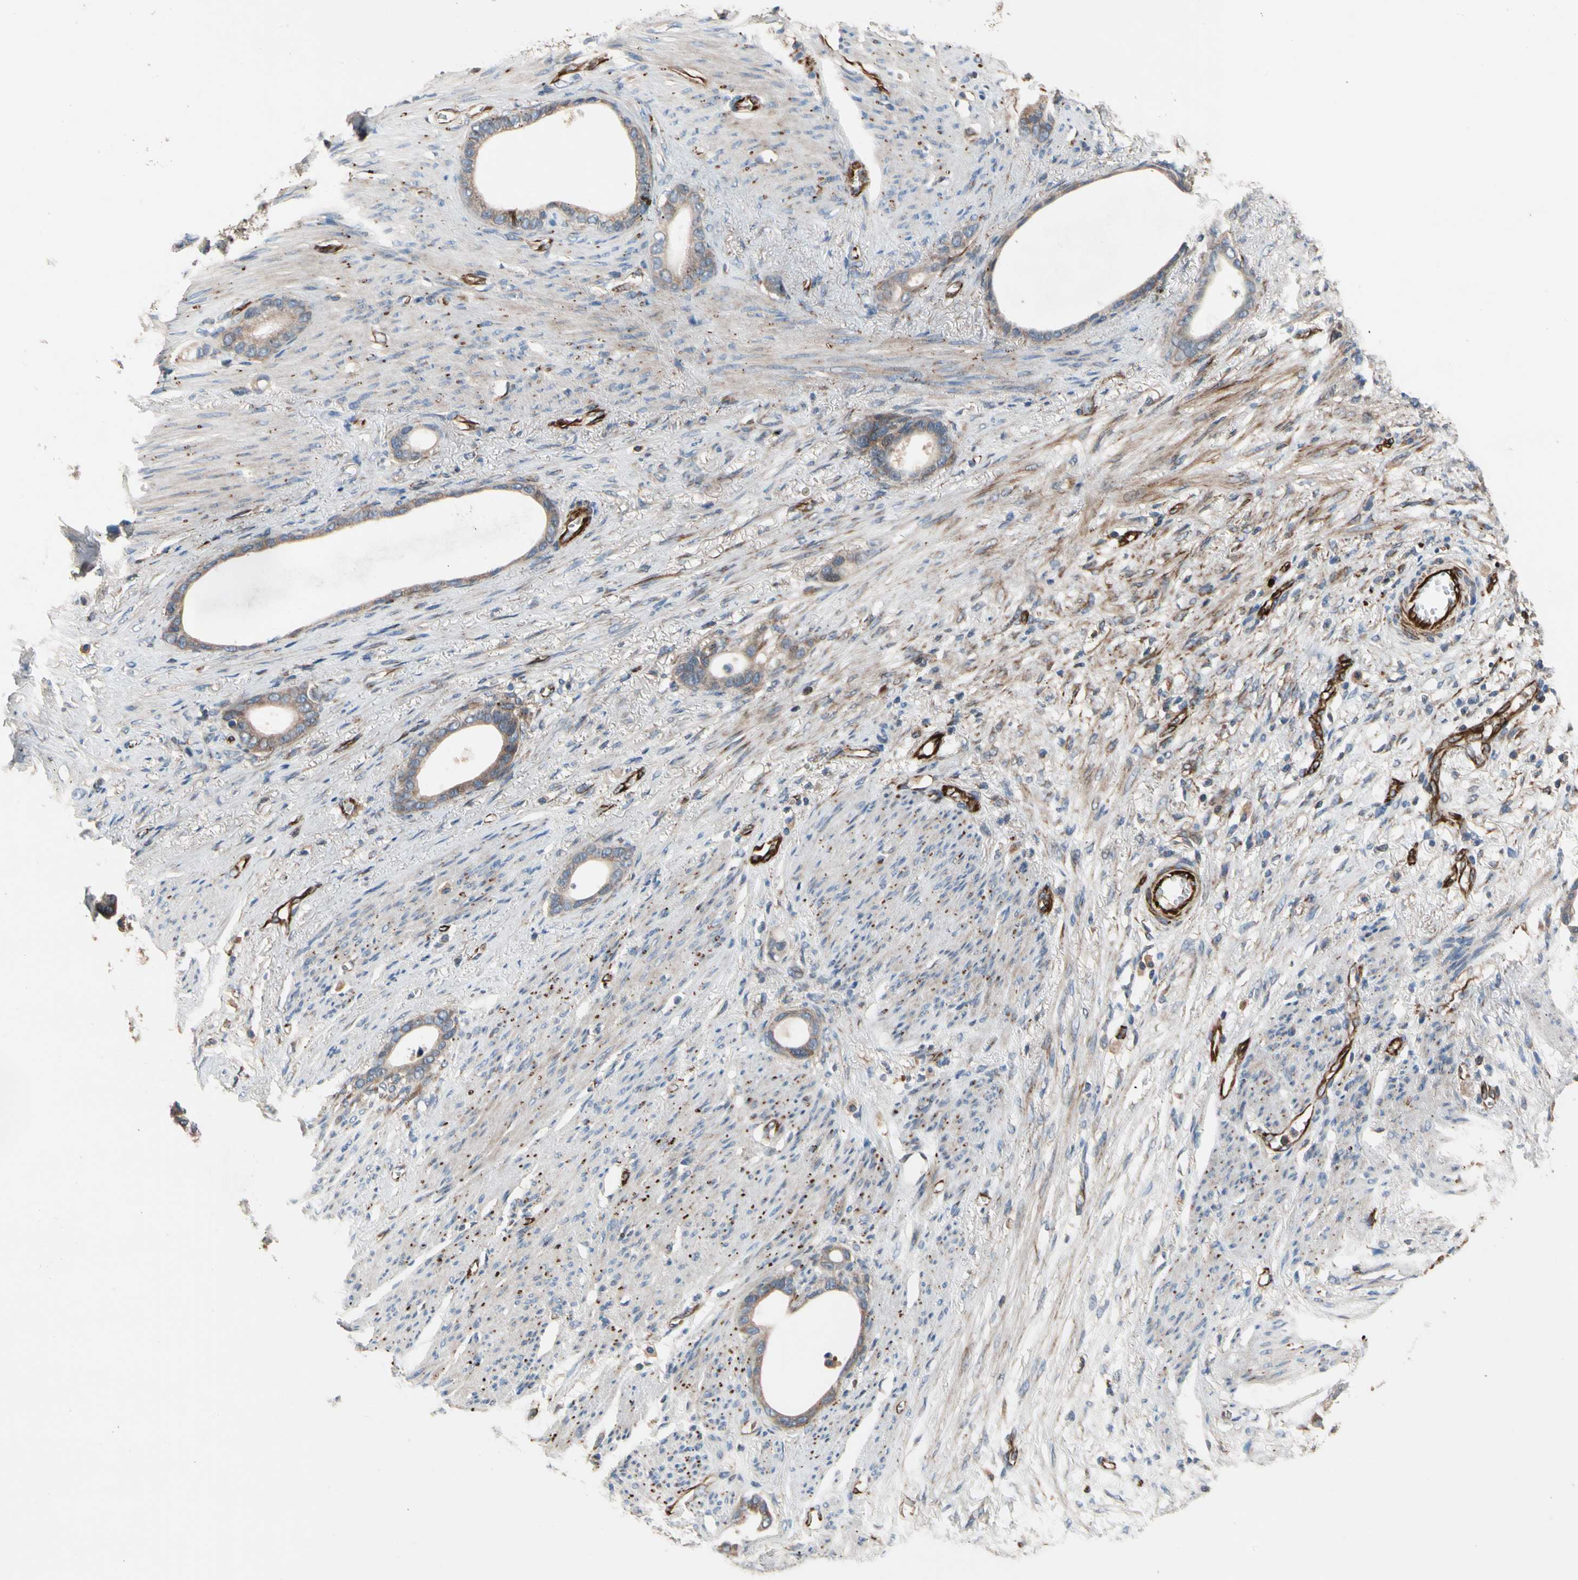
{"staining": {"intensity": "moderate", "quantity": ">75%", "location": "cytoplasmic/membranous"}, "tissue": "stomach cancer", "cell_type": "Tumor cells", "image_type": "cancer", "snomed": [{"axis": "morphology", "description": "Adenocarcinoma, NOS"}, {"axis": "topography", "description": "Stomach"}], "caption": "Immunohistochemical staining of stomach adenocarcinoma demonstrates medium levels of moderate cytoplasmic/membranous protein expression in approximately >75% of tumor cells. (Stains: DAB in brown, nuclei in blue, Microscopy: brightfield microscopy at high magnification).", "gene": "FGD6", "patient": {"sex": "female", "age": 75}}